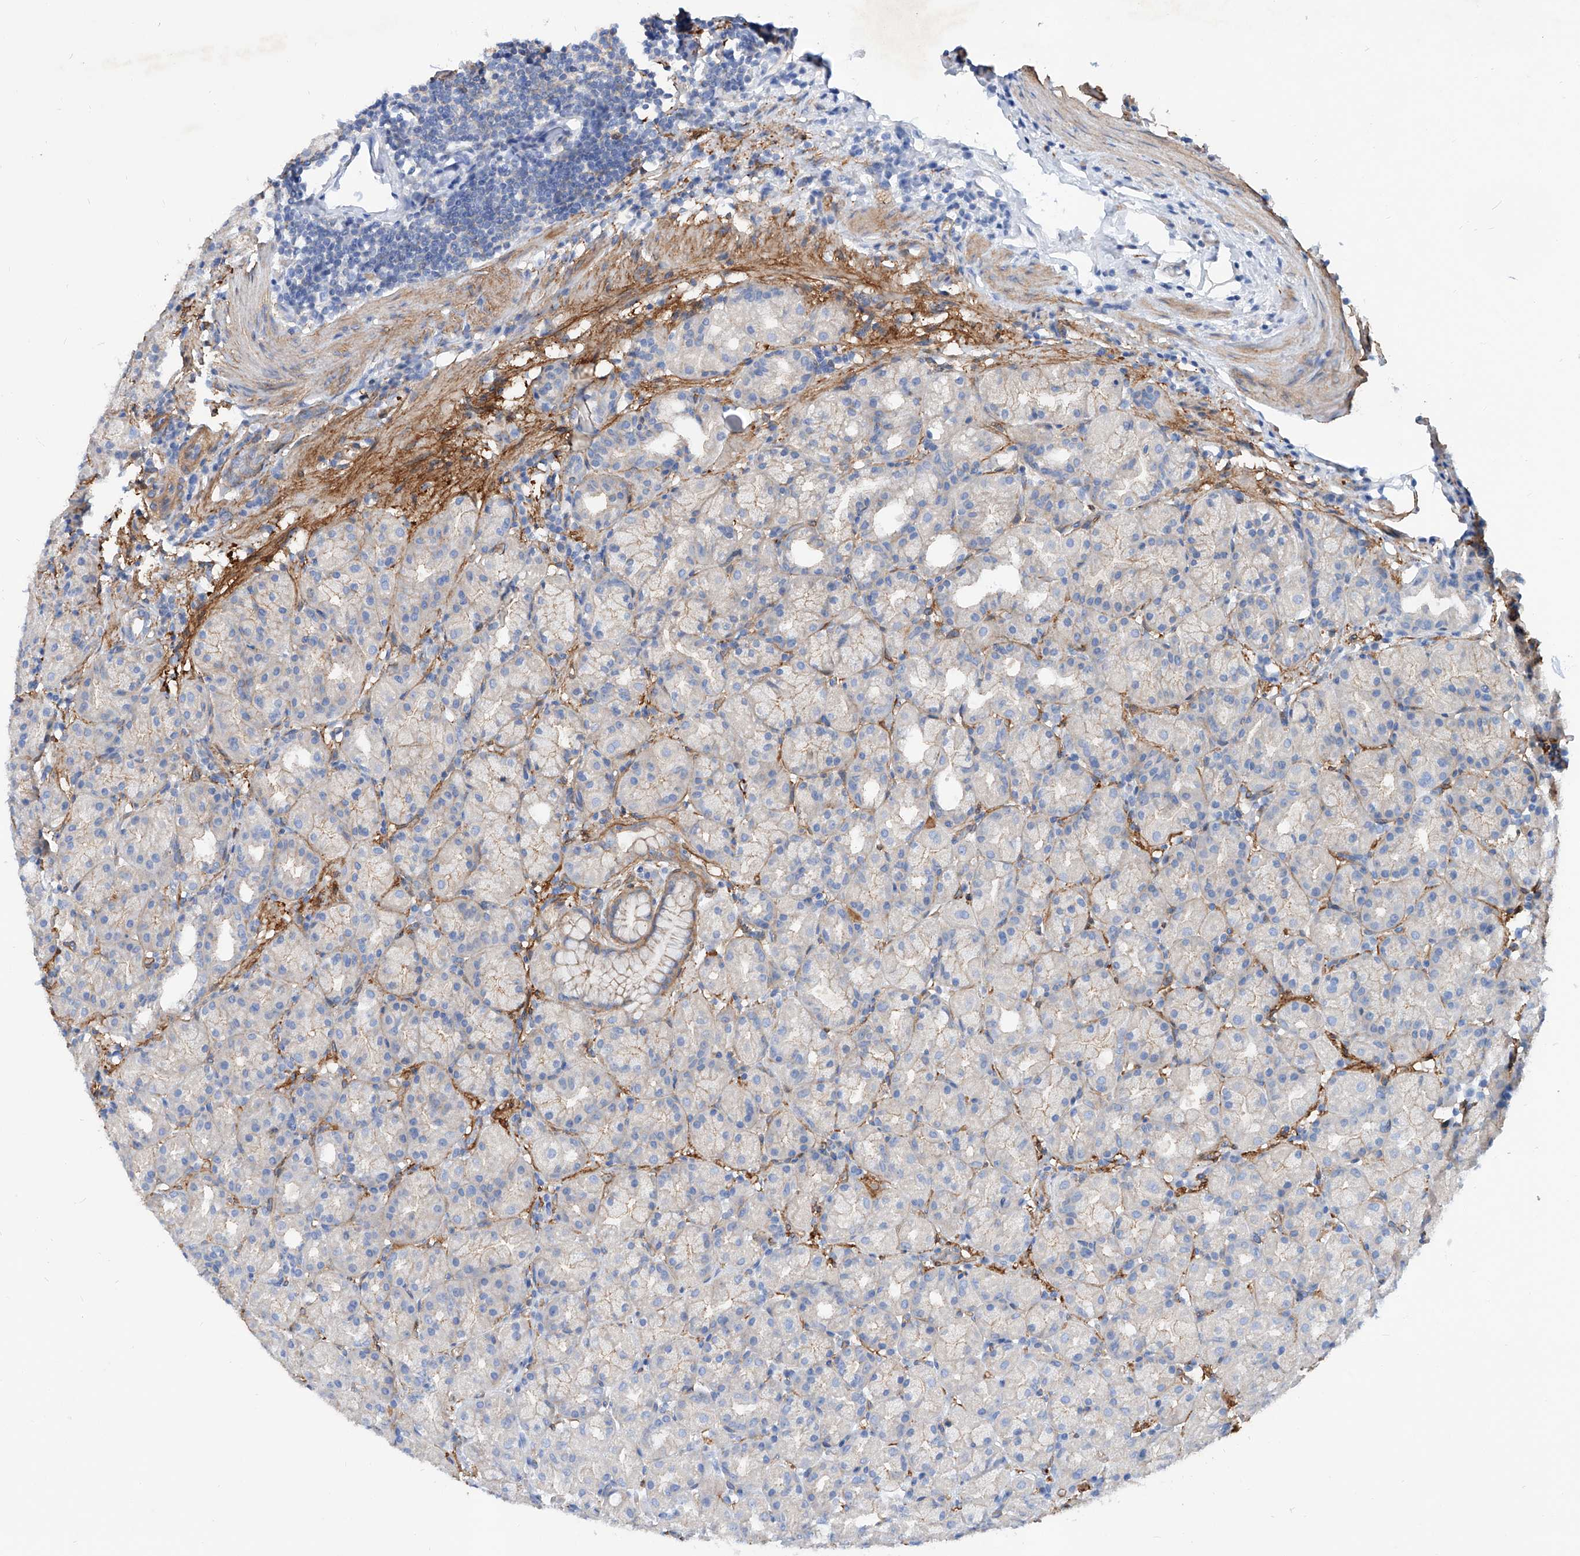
{"staining": {"intensity": "moderate", "quantity": "<25%", "location": "cytoplasmic/membranous"}, "tissue": "stomach", "cell_type": "Glandular cells", "image_type": "normal", "snomed": [{"axis": "morphology", "description": "Normal tissue, NOS"}, {"axis": "topography", "description": "Stomach, upper"}], "caption": "A brown stain shows moderate cytoplasmic/membranous expression of a protein in glandular cells of benign human stomach. The staining is performed using DAB (3,3'-diaminobenzidine) brown chromogen to label protein expression. The nuclei are counter-stained blue using hematoxylin.", "gene": "TAS2R60", "patient": {"sex": "male", "age": 68}}